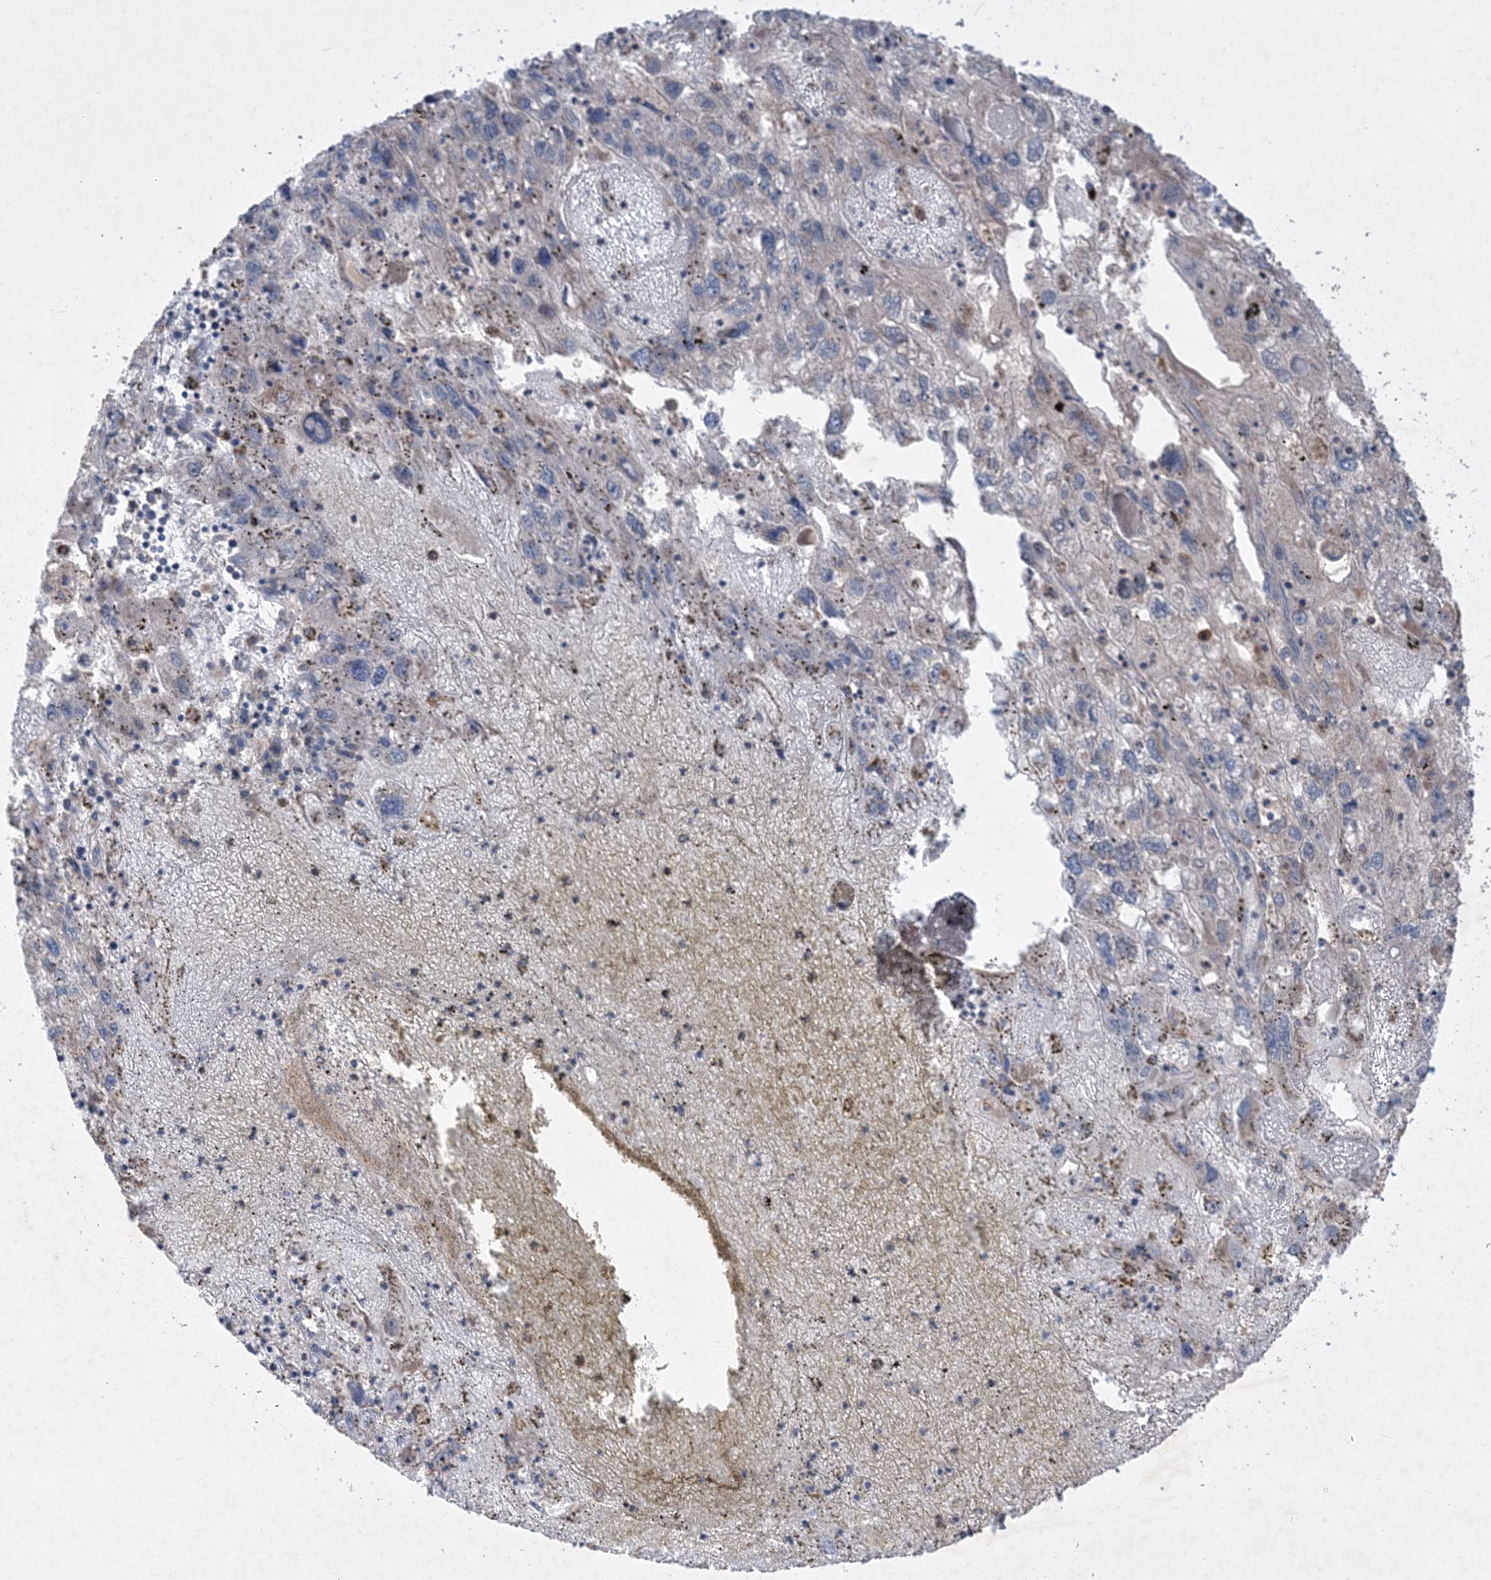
{"staining": {"intensity": "weak", "quantity": "<25%", "location": "cytoplasmic/membranous,nuclear"}, "tissue": "endometrial cancer", "cell_type": "Tumor cells", "image_type": "cancer", "snomed": [{"axis": "morphology", "description": "Adenocarcinoma, NOS"}, {"axis": "topography", "description": "Endometrium"}], "caption": "Adenocarcinoma (endometrial) was stained to show a protein in brown. There is no significant positivity in tumor cells.", "gene": "MASP2", "patient": {"sex": "female", "age": 49}}